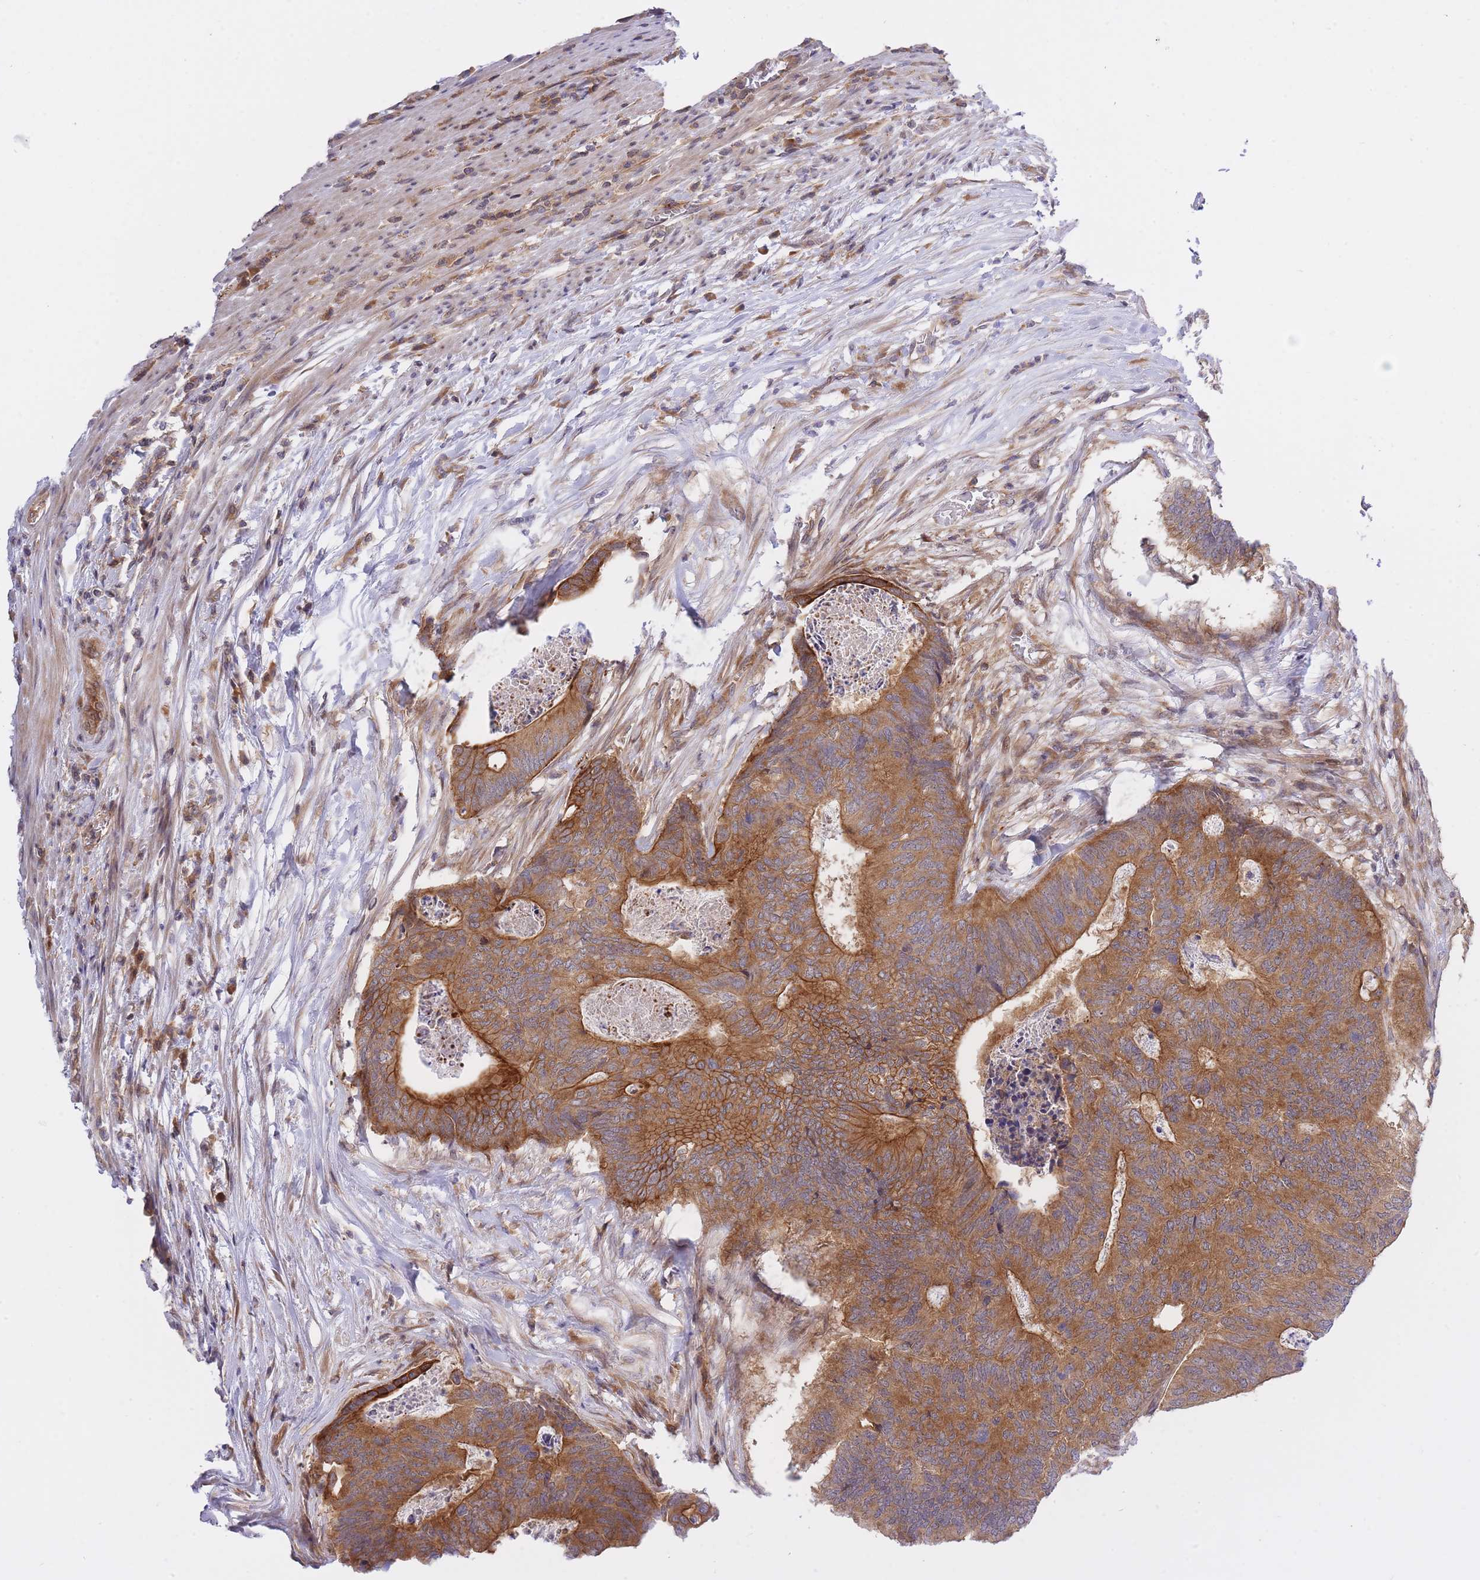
{"staining": {"intensity": "strong", "quantity": ">75%", "location": "cytoplasmic/membranous"}, "tissue": "colorectal cancer", "cell_type": "Tumor cells", "image_type": "cancer", "snomed": [{"axis": "morphology", "description": "Adenocarcinoma, NOS"}, {"axis": "topography", "description": "Colon"}], "caption": "About >75% of tumor cells in human colorectal cancer exhibit strong cytoplasmic/membranous protein staining as visualized by brown immunohistochemical staining.", "gene": "EIF2B2", "patient": {"sex": "female", "age": 67}}